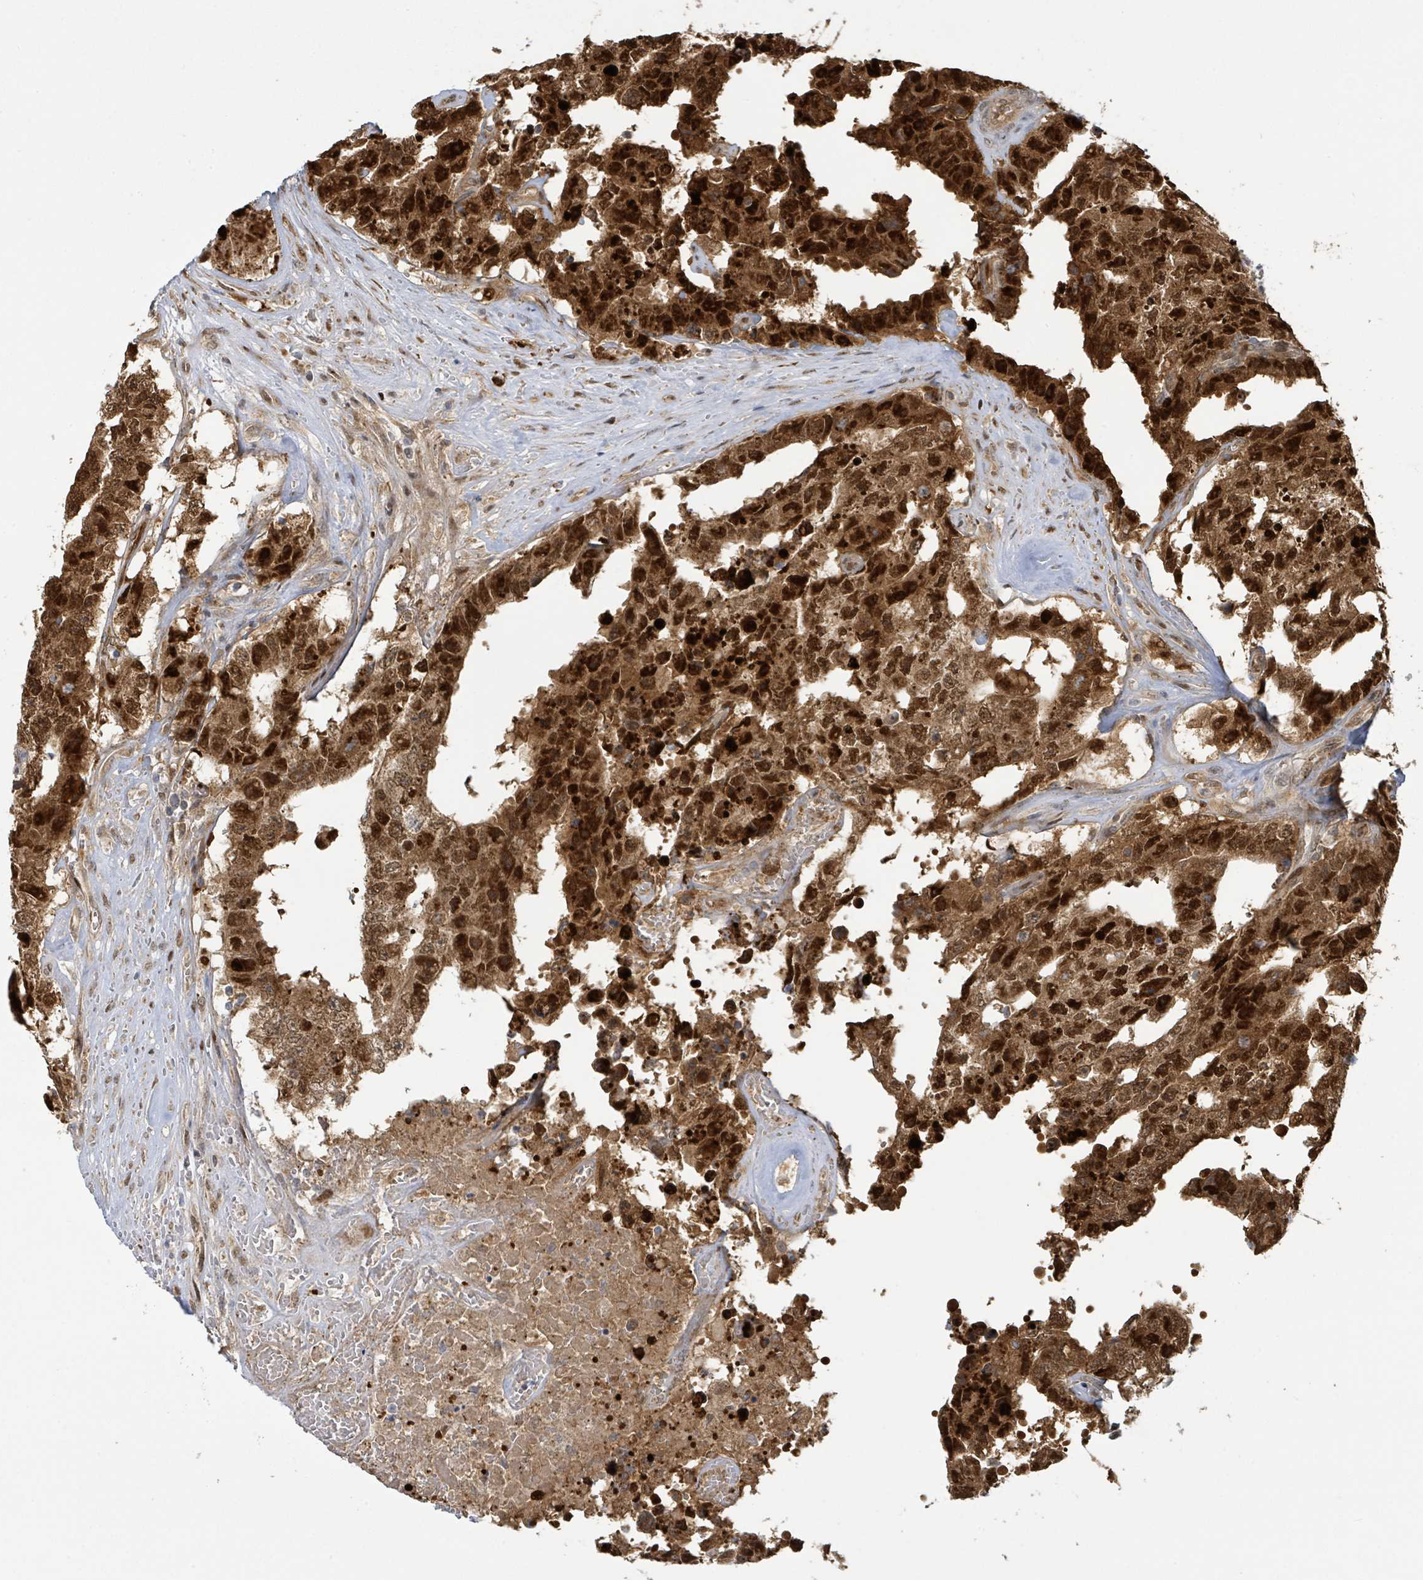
{"staining": {"intensity": "strong", "quantity": ">75%", "location": "cytoplasmic/membranous,nuclear"}, "tissue": "testis cancer", "cell_type": "Tumor cells", "image_type": "cancer", "snomed": [{"axis": "morphology", "description": "Normal tissue, NOS"}, {"axis": "morphology", "description": "Carcinoma, Embryonal, NOS"}, {"axis": "topography", "description": "Testis"}, {"axis": "topography", "description": "Epididymis"}], "caption": "Immunohistochemical staining of testis cancer (embryonal carcinoma) reveals strong cytoplasmic/membranous and nuclear protein positivity in about >75% of tumor cells.", "gene": "PSMB7", "patient": {"sex": "male", "age": 25}}